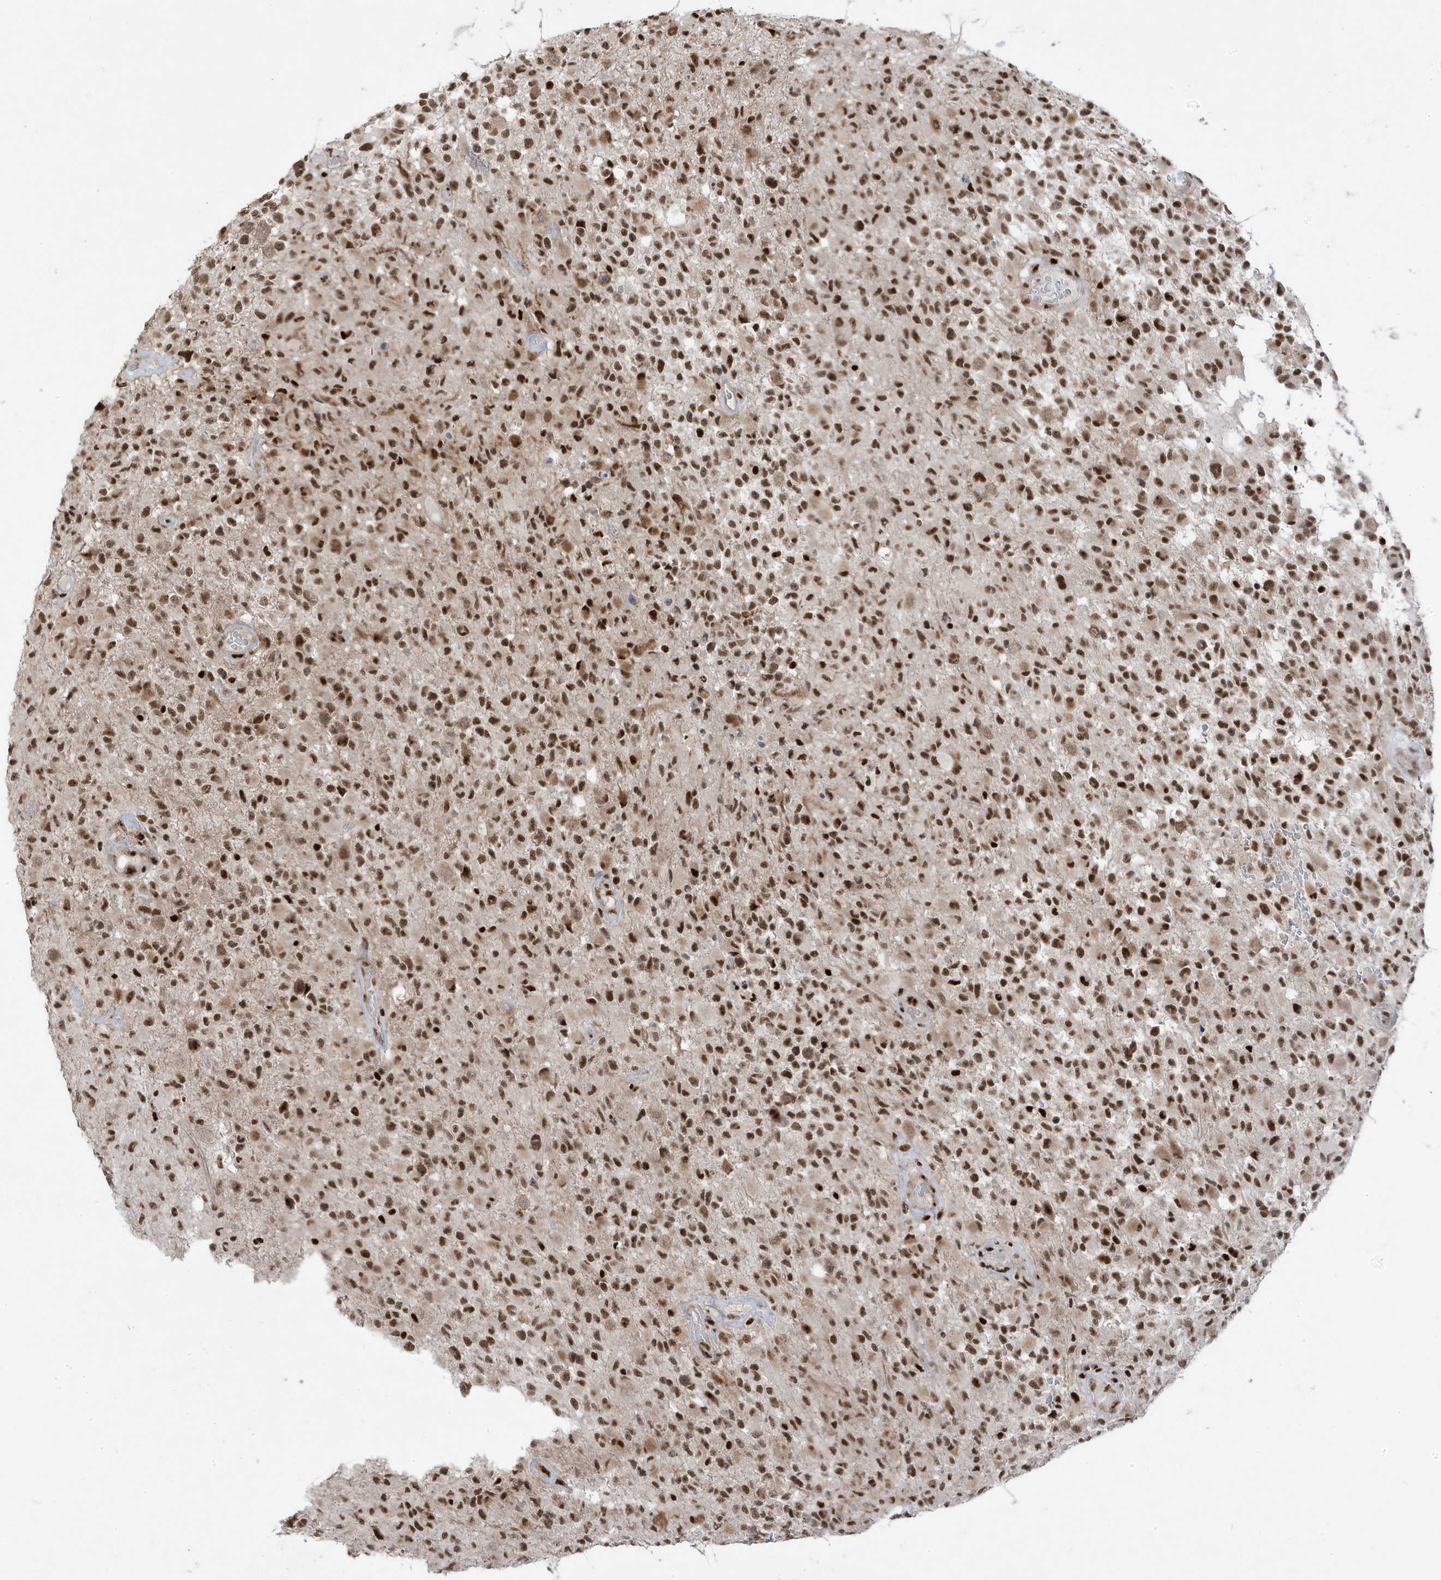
{"staining": {"intensity": "strong", "quantity": ">75%", "location": "nuclear"}, "tissue": "glioma", "cell_type": "Tumor cells", "image_type": "cancer", "snomed": [{"axis": "morphology", "description": "Glioma, malignant, High grade"}, {"axis": "morphology", "description": "Glioblastoma, NOS"}, {"axis": "topography", "description": "Brain"}], "caption": "Protein staining of glioma tissue exhibits strong nuclear expression in approximately >75% of tumor cells.", "gene": "MTREX", "patient": {"sex": "male", "age": 60}}